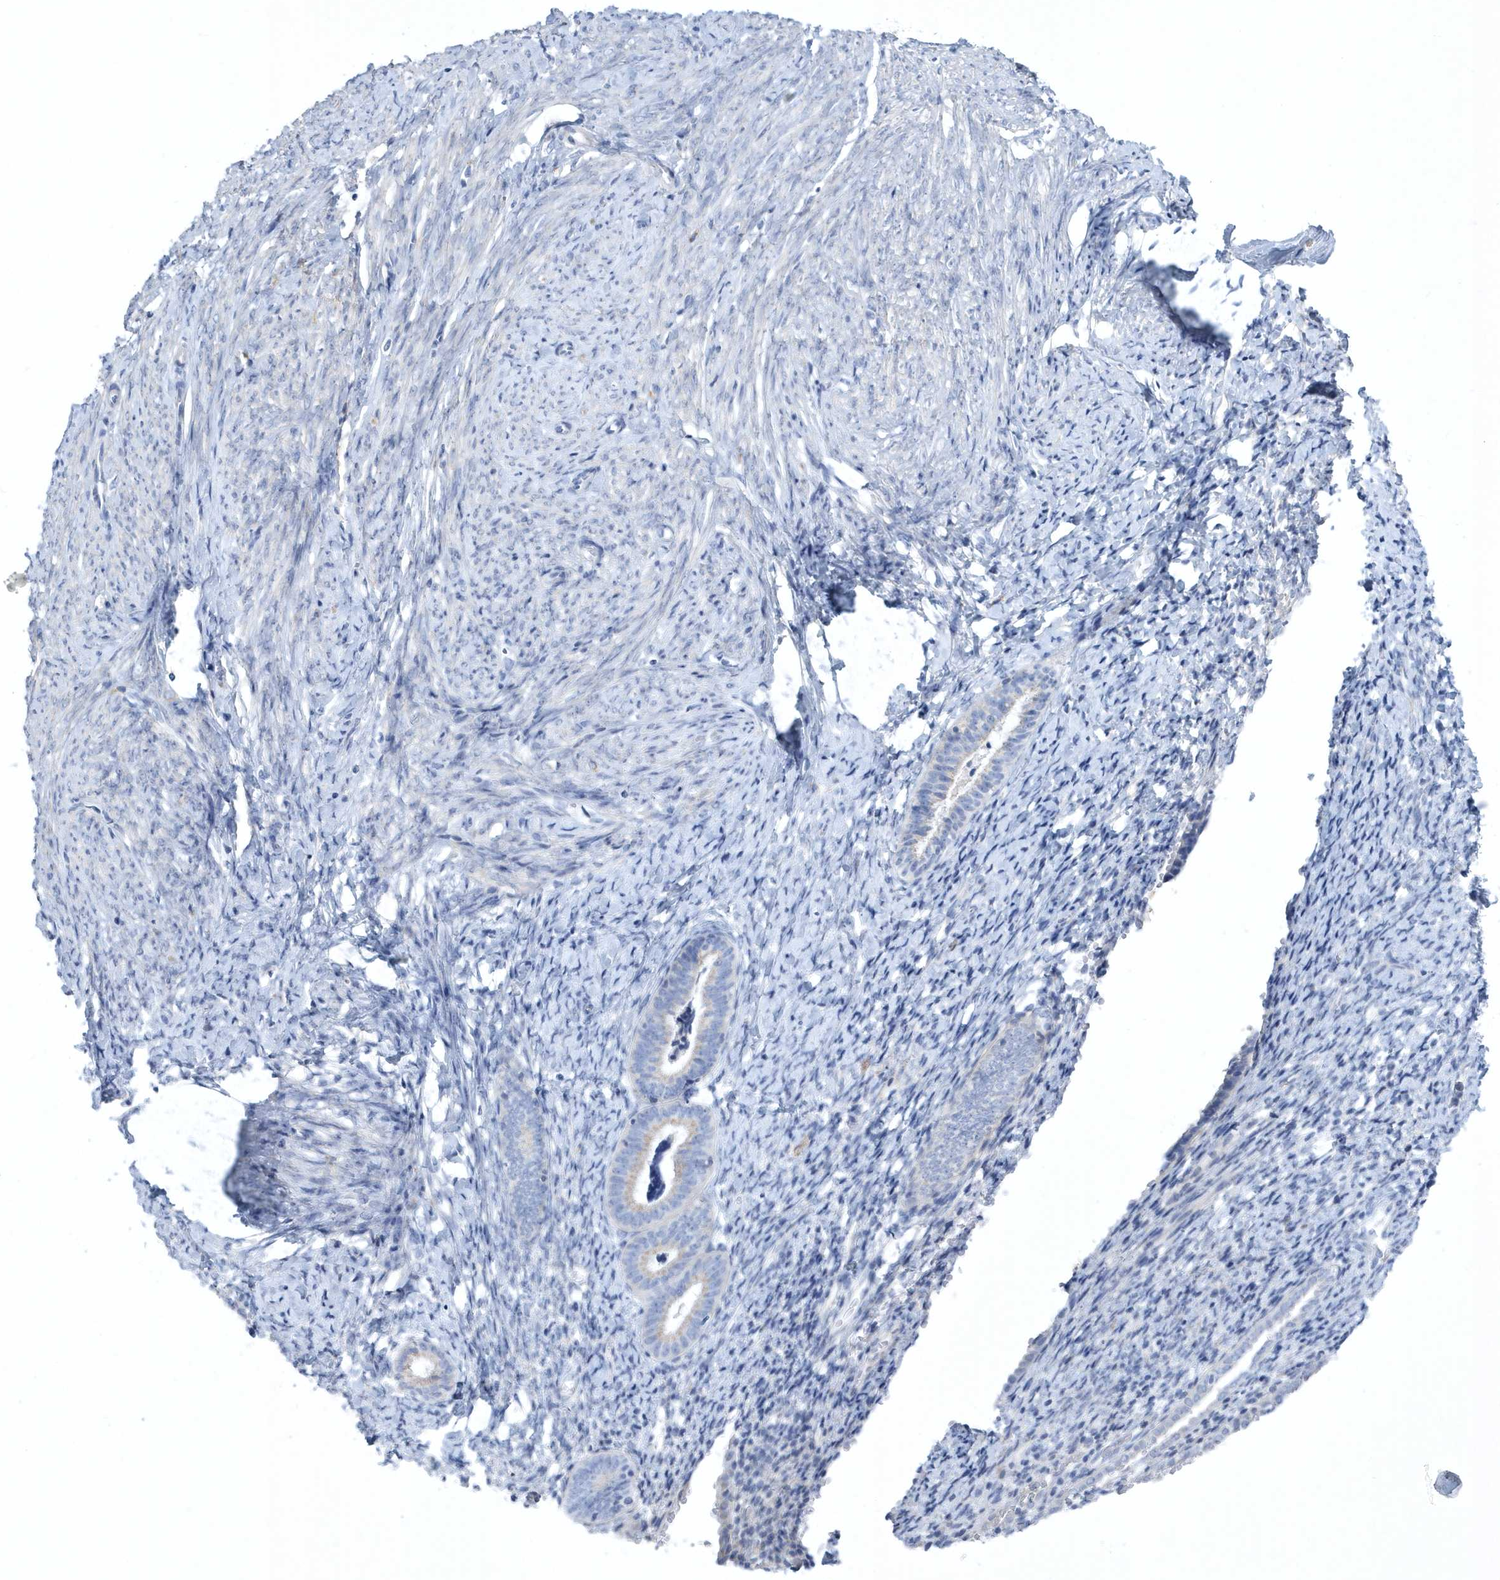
{"staining": {"intensity": "negative", "quantity": "none", "location": "none"}, "tissue": "endometrium", "cell_type": "Cells in endometrial stroma", "image_type": "normal", "snomed": [{"axis": "morphology", "description": "Normal tissue, NOS"}, {"axis": "topography", "description": "Endometrium"}], "caption": "Endometrium was stained to show a protein in brown. There is no significant staining in cells in endometrial stroma. (DAB immunohistochemistry, high magnification).", "gene": "SPATA18", "patient": {"sex": "female", "age": 72}}